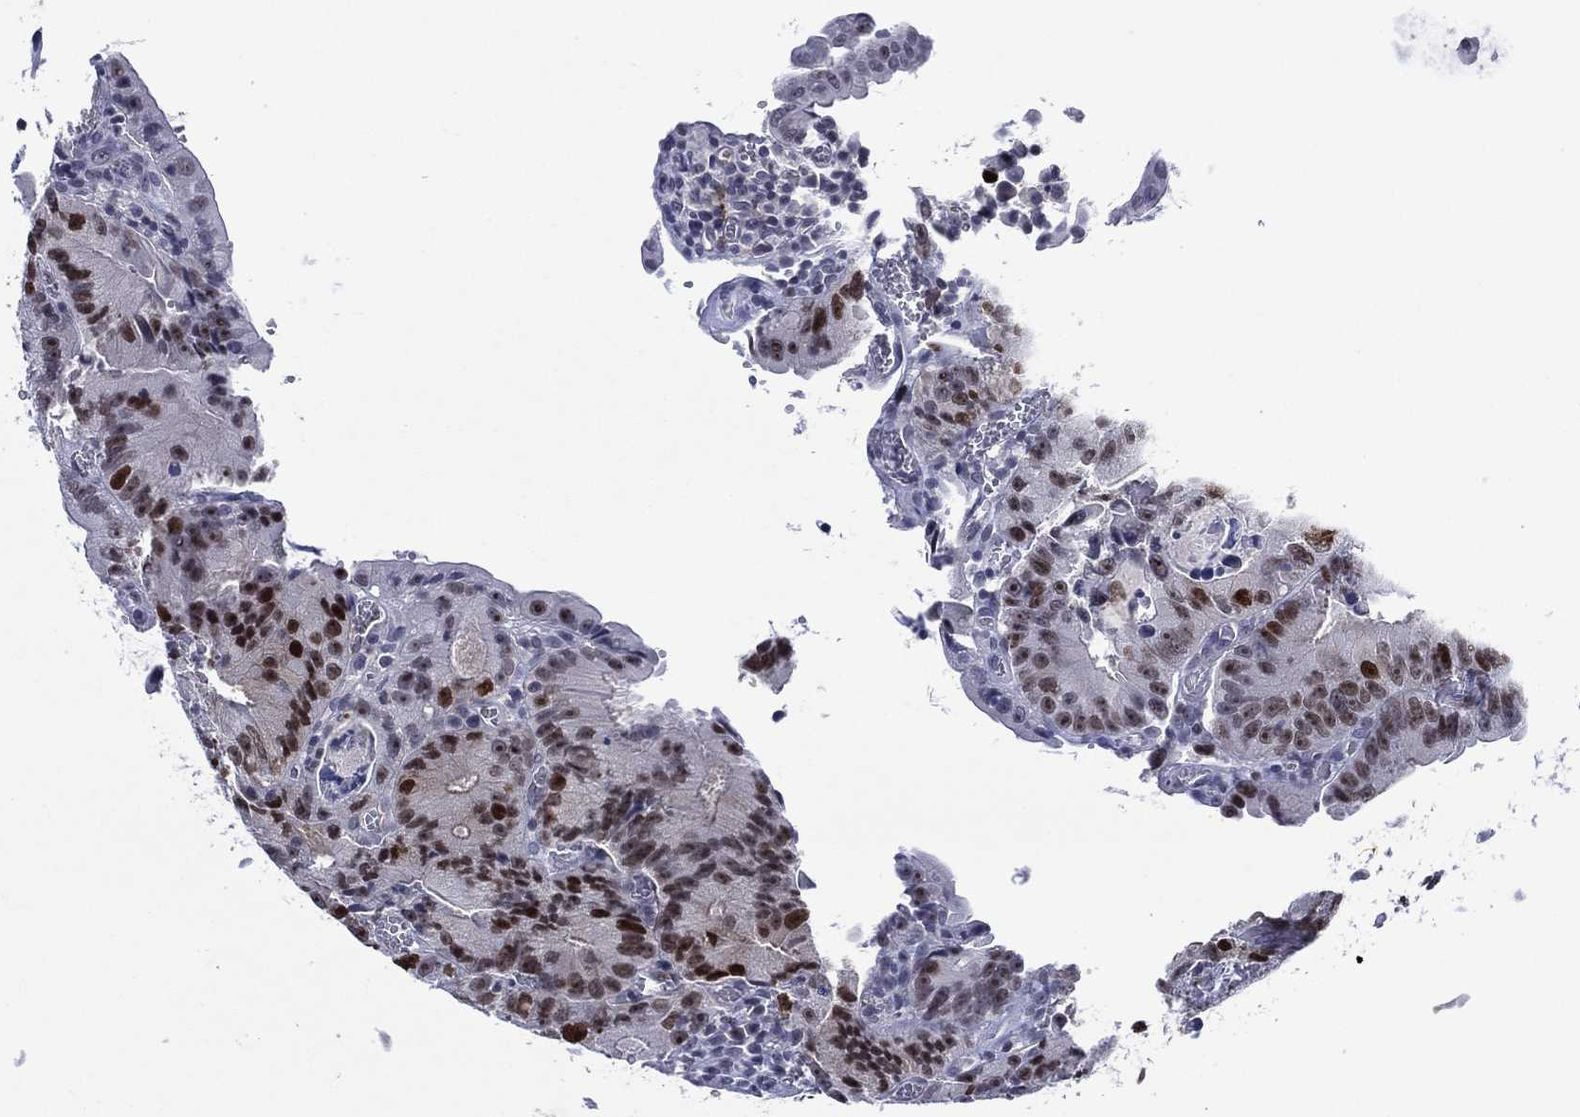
{"staining": {"intensity": "strong", "quantity": "25%-75%", "location": "nuclear"}, "tissue": "colorectal cancer", "cell_type": "Tumor cells", "image_type": "cancer", "snomed": [{"axis": "morphology", "description": "Adenocarcinoma, NOS"}, {"axis": "topography", "description": "Colon"}], "caption": "DAB immunohistochemical staining of colorectal cancer (adenocarcinoma) displays strong nuclear protein staining in about 25%-75% of tumor cells.", "gene": "GATA6", "patient": {"sex": "female", "age": 86}}